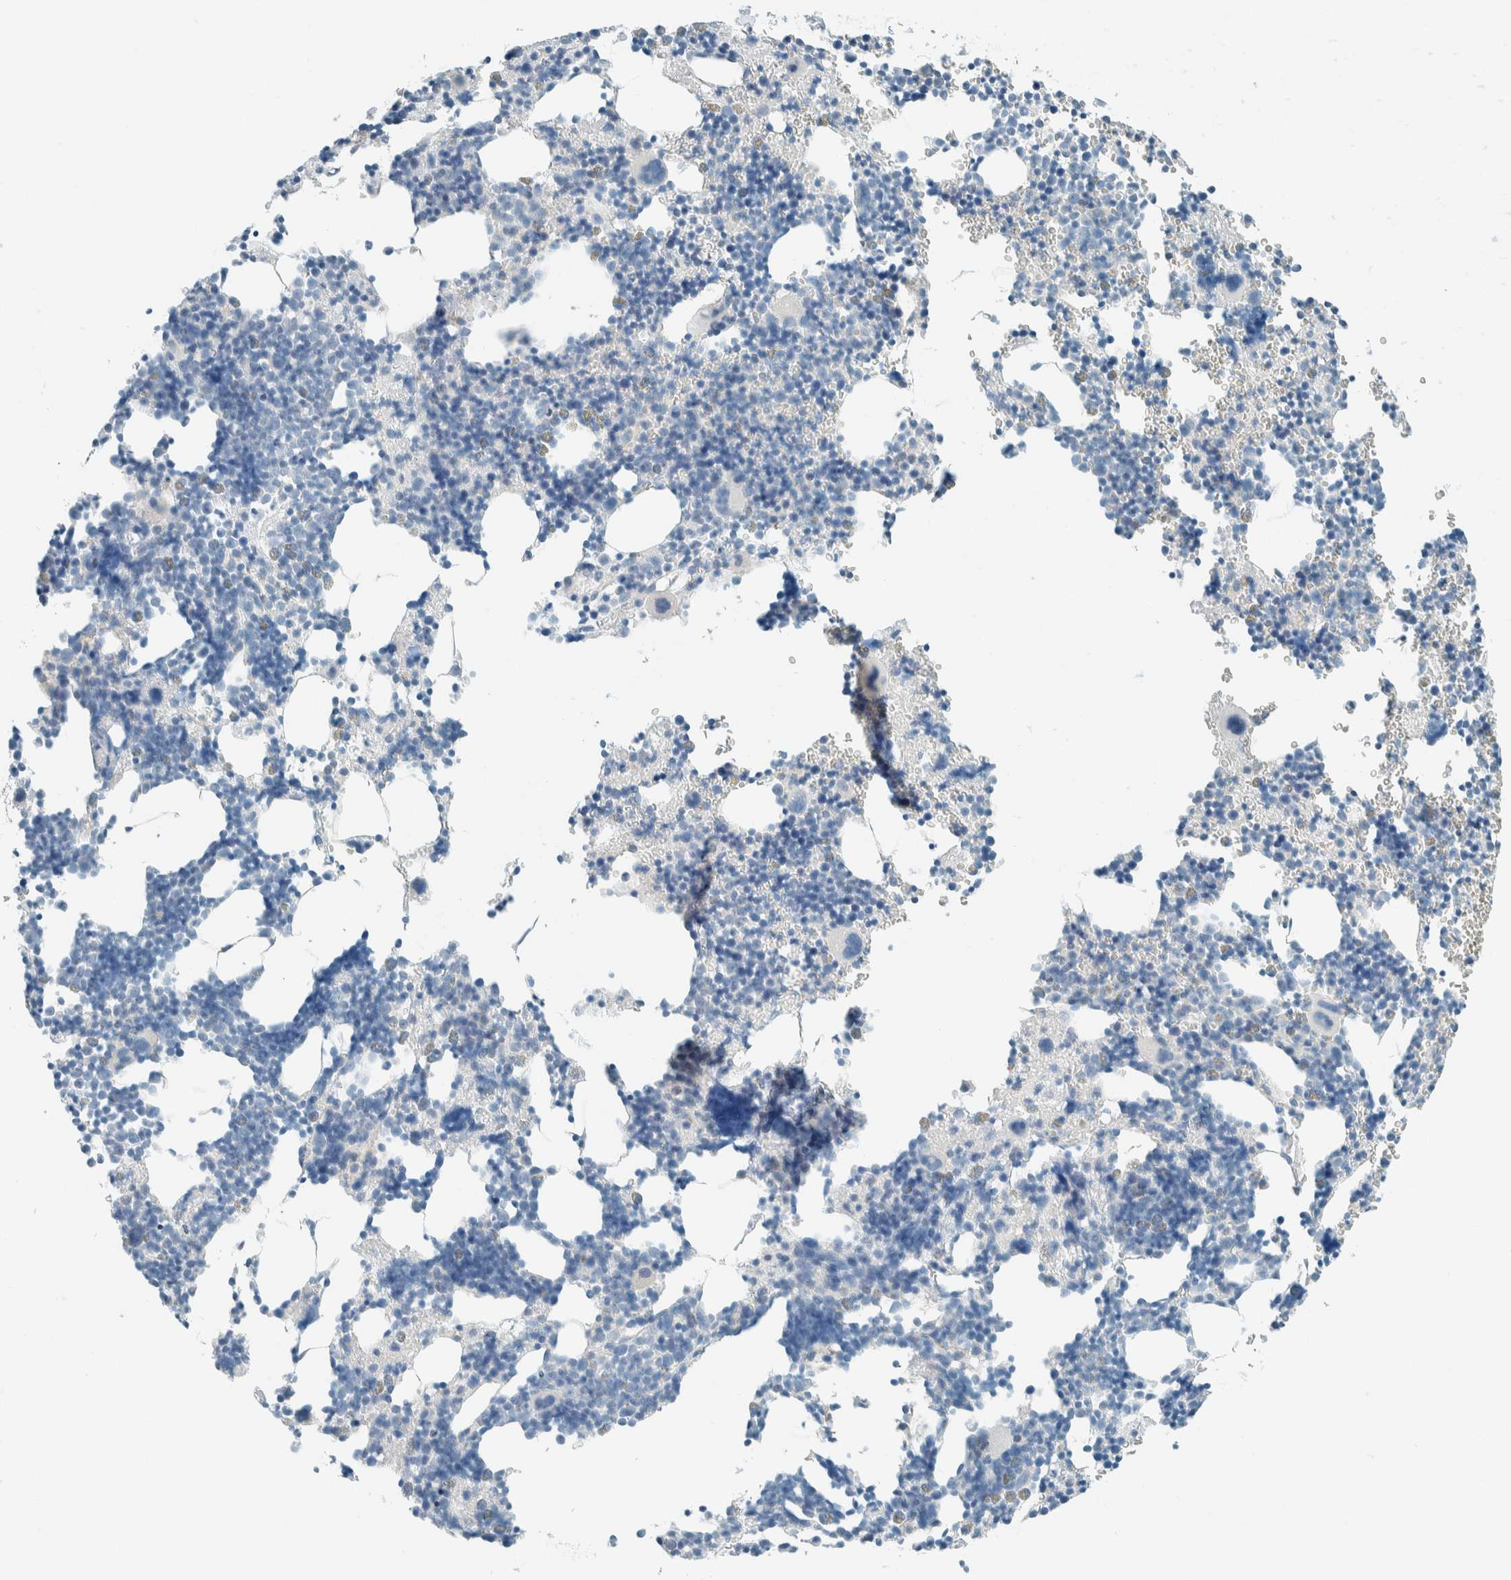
{"staining": {"intensity": "negative", "quantity": "none", "location": "none"}, "tissue": "bone marrow", "cell_type": "Hematopoietic cells", "image_type": "normal", "snomed": [{"axis": "morphology", "description": "Normal tissue, NOS"}, {"axis": "morphology", "description": "Inflammation, NOS"}, {"axis": "topography", "description": "Bone marrow"}], "caption": "Immunohistochemical staining of benign bone marrow shows no significant expression in hematopoietic cells. Nuclei are stained in blue.", "gene": "ALDH7A1", "patient": {"sex": "male", "age": 31}}